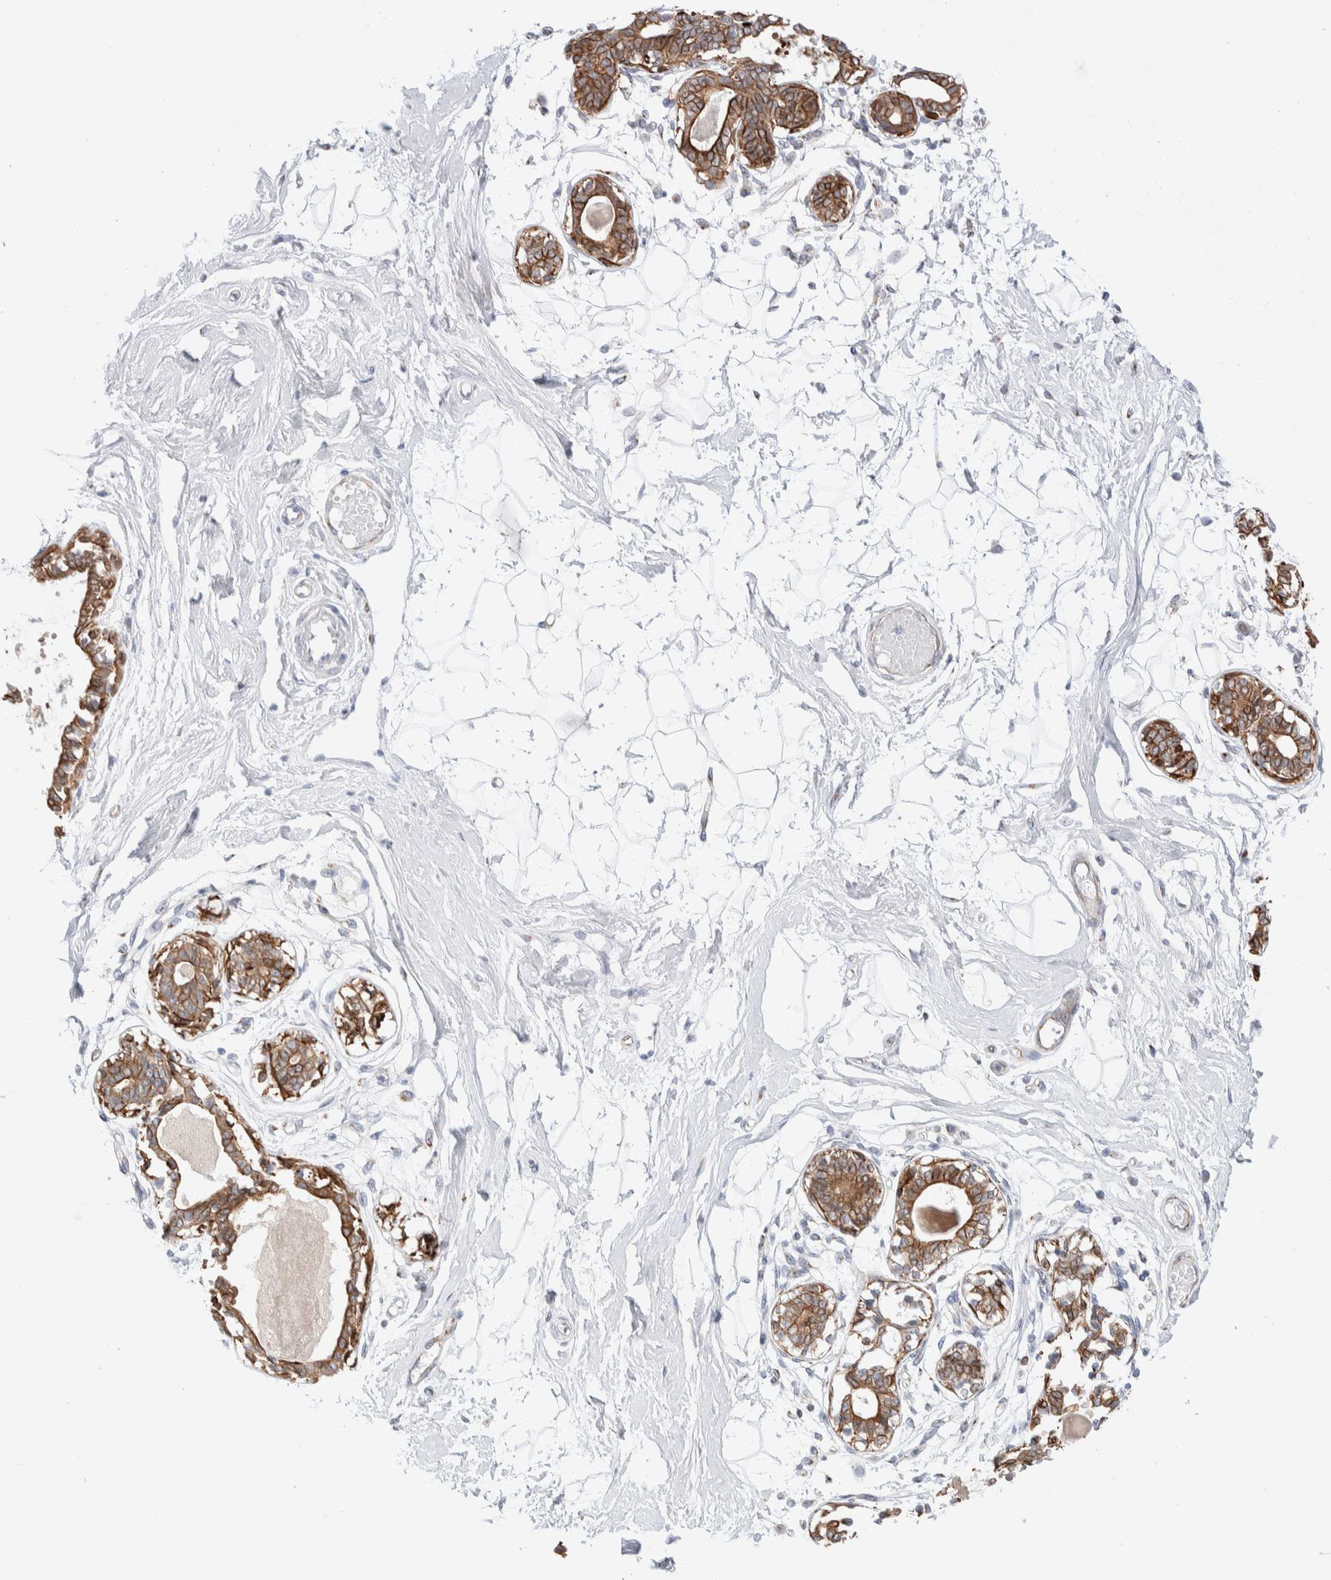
{"staining": {"intensity": "negative", "quantity": "none", "location": "none"}, "tissue": "breast", "cell_type": "Adipocytes", "image_type": "normal", "snomed": [{"axis": "morphology", "description": "Normal tissue, NOS"}, {"axis": "topography", "description": "Breast"}], "caption": "IHC of normal human breast reveals no expression in adipocytes.", "gene": "C1orf112", "patient": {"sex": "female", "age": 45}}